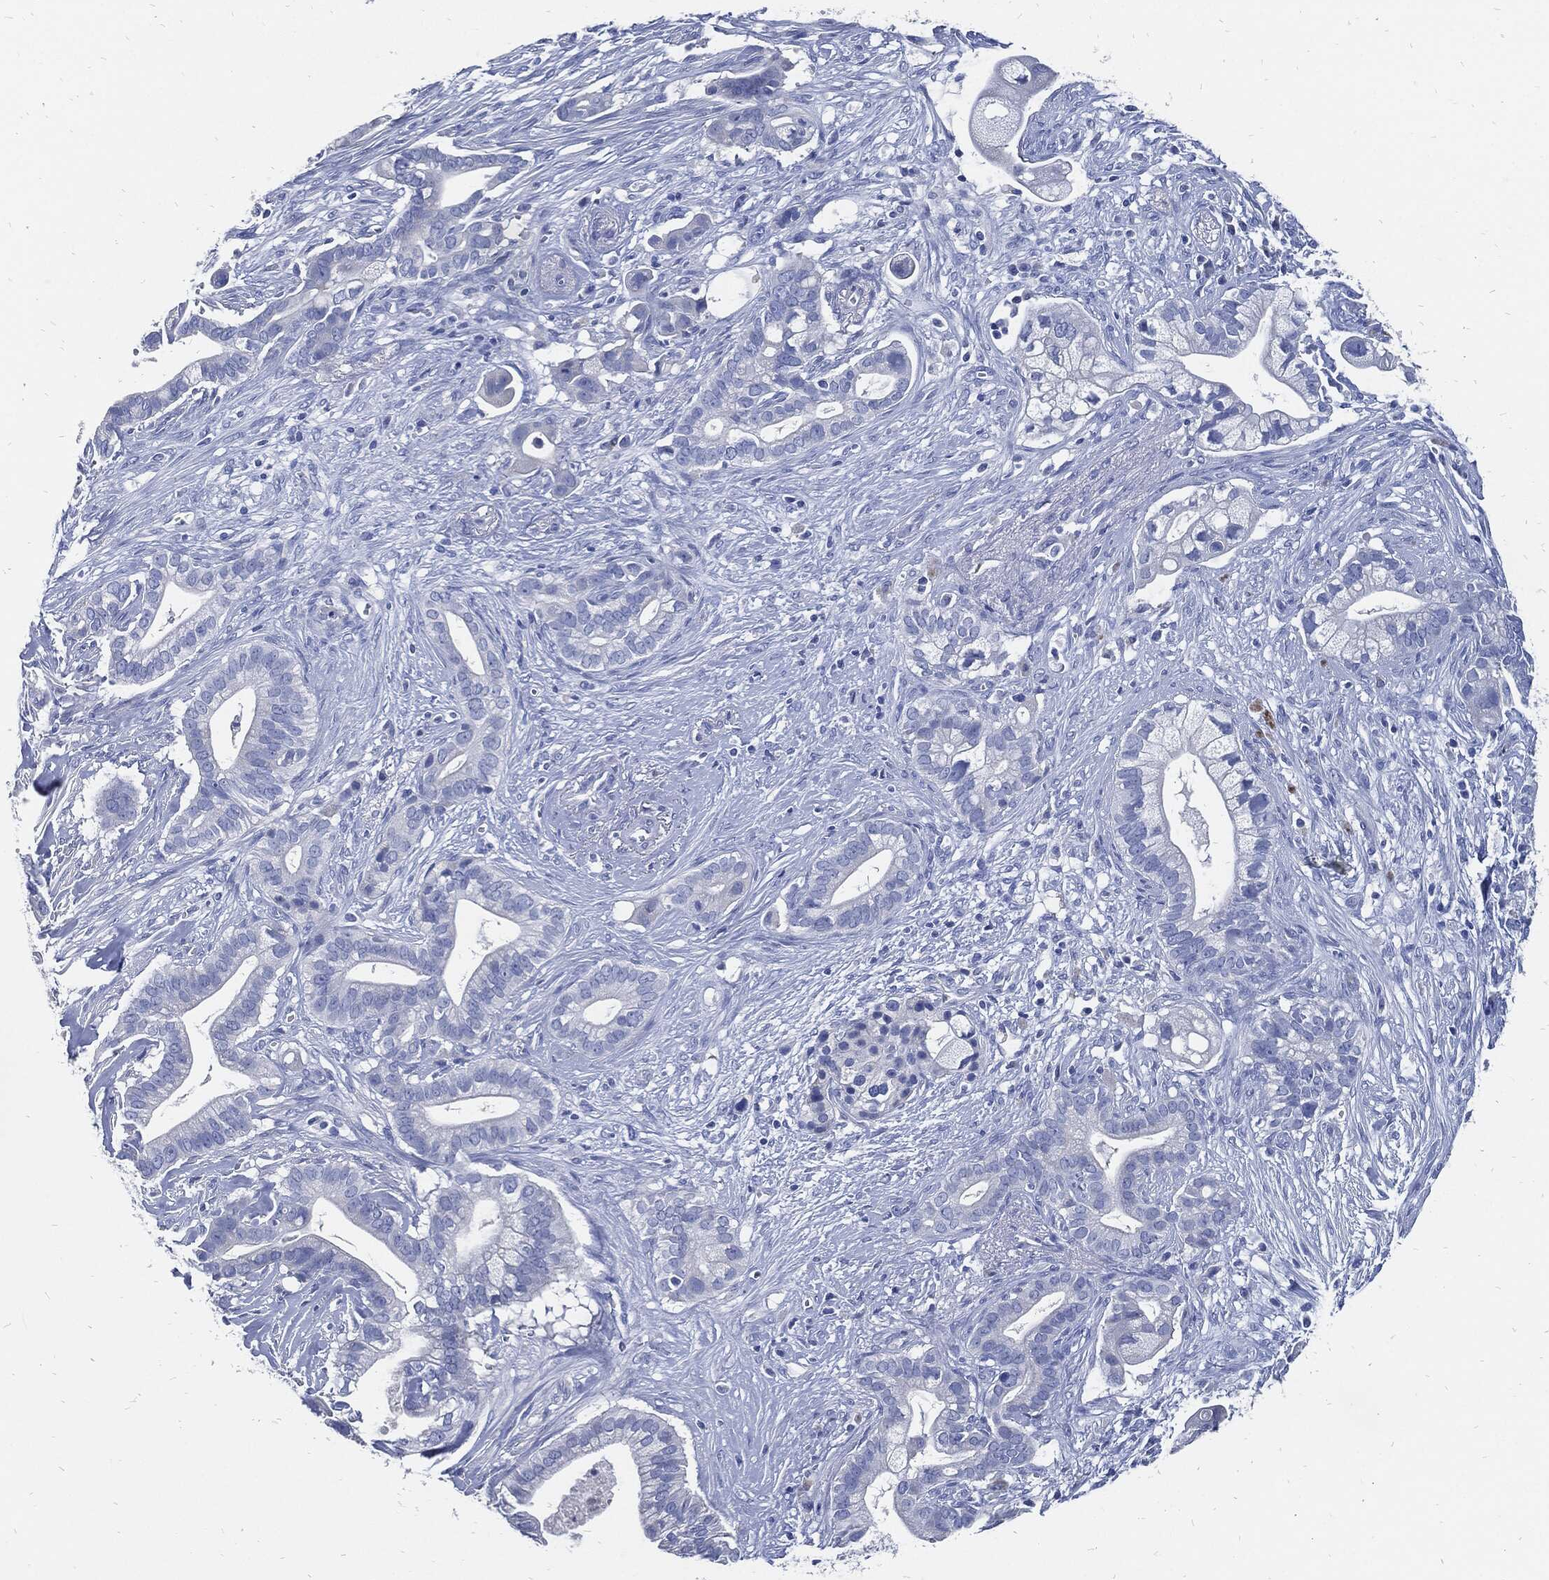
{"staining": {"intensity": "negative", "quantity": "none", "location": "none"}, "tissue": "pancreatic cancer", "cell_type": "Tumor cells", "image_type": "cancer", "snomed": [{"axis": "morphology", "description": "Adenocarcinoma, NOS"}, {"axis": "topography", "description": "Pancreas"}], "caption": "Immunohistochemistry image of human adenocarcinoma (pancreatic) stained for a protein (brown), which demonstrates no positivity in tumor cells.", "gene": "FABP4", "patient": {"sex": "male", "age": 61}}